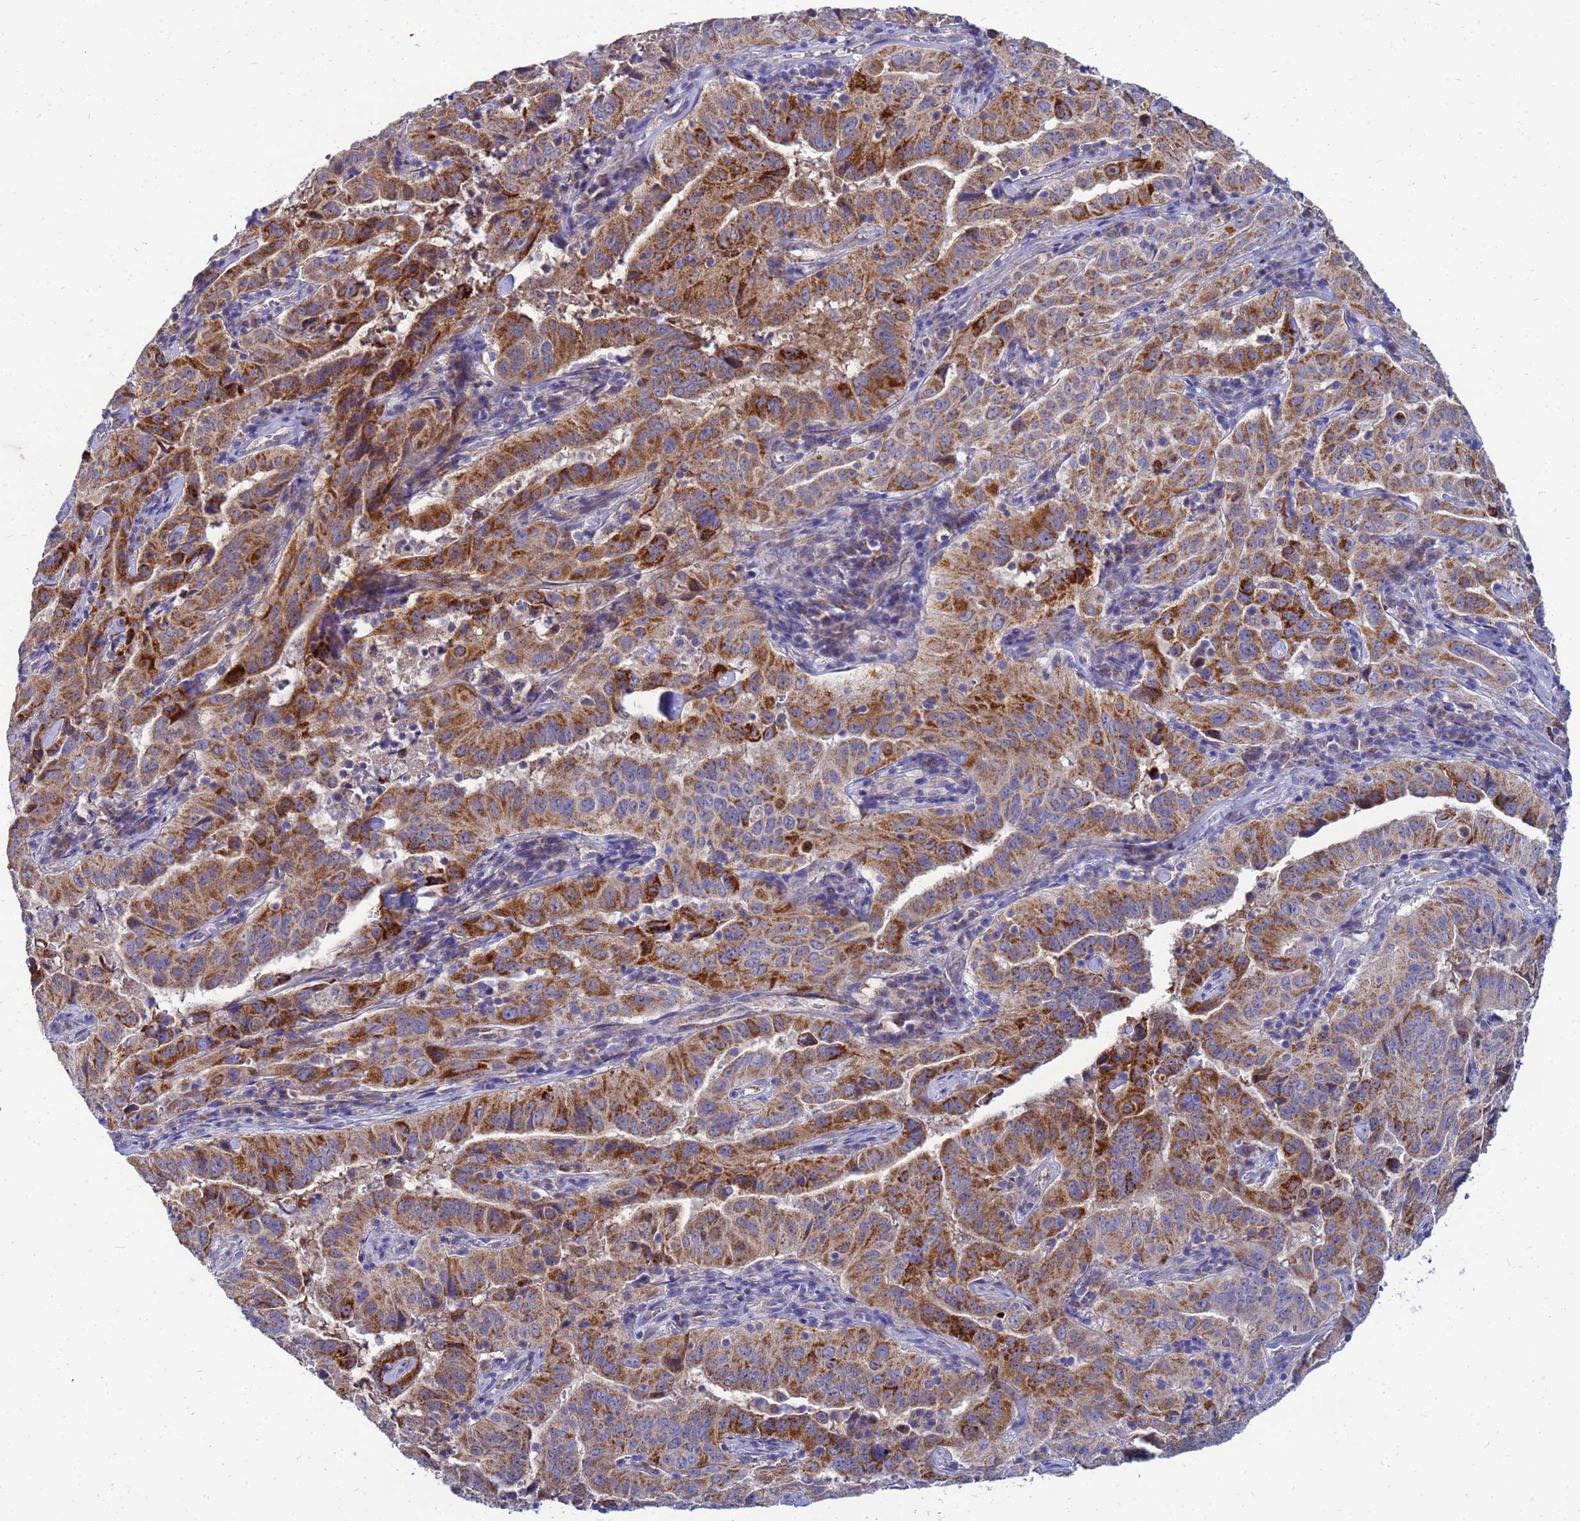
{"staining": {"intensity": "strong", "quantity": ">75%", "location": "cytoplasmic/membranous"}, "tissue": "pancreatic cancer", "cell_type": "Tumor cells", "image_type": "cancer", "snomed": [{"axis": "morphology", "description": "Adenocarcinoma, NOS"}, {"axis": "topography", "description": "Pancreas"}], "caption": "A brown stain labels strong cytoplasmic/membranous expression of a protein in pancreatic cancer (adenocarcinoma) tumor cells.", "gene": "FAHD2A", "patient": {"sex": "male", "age": 63}}